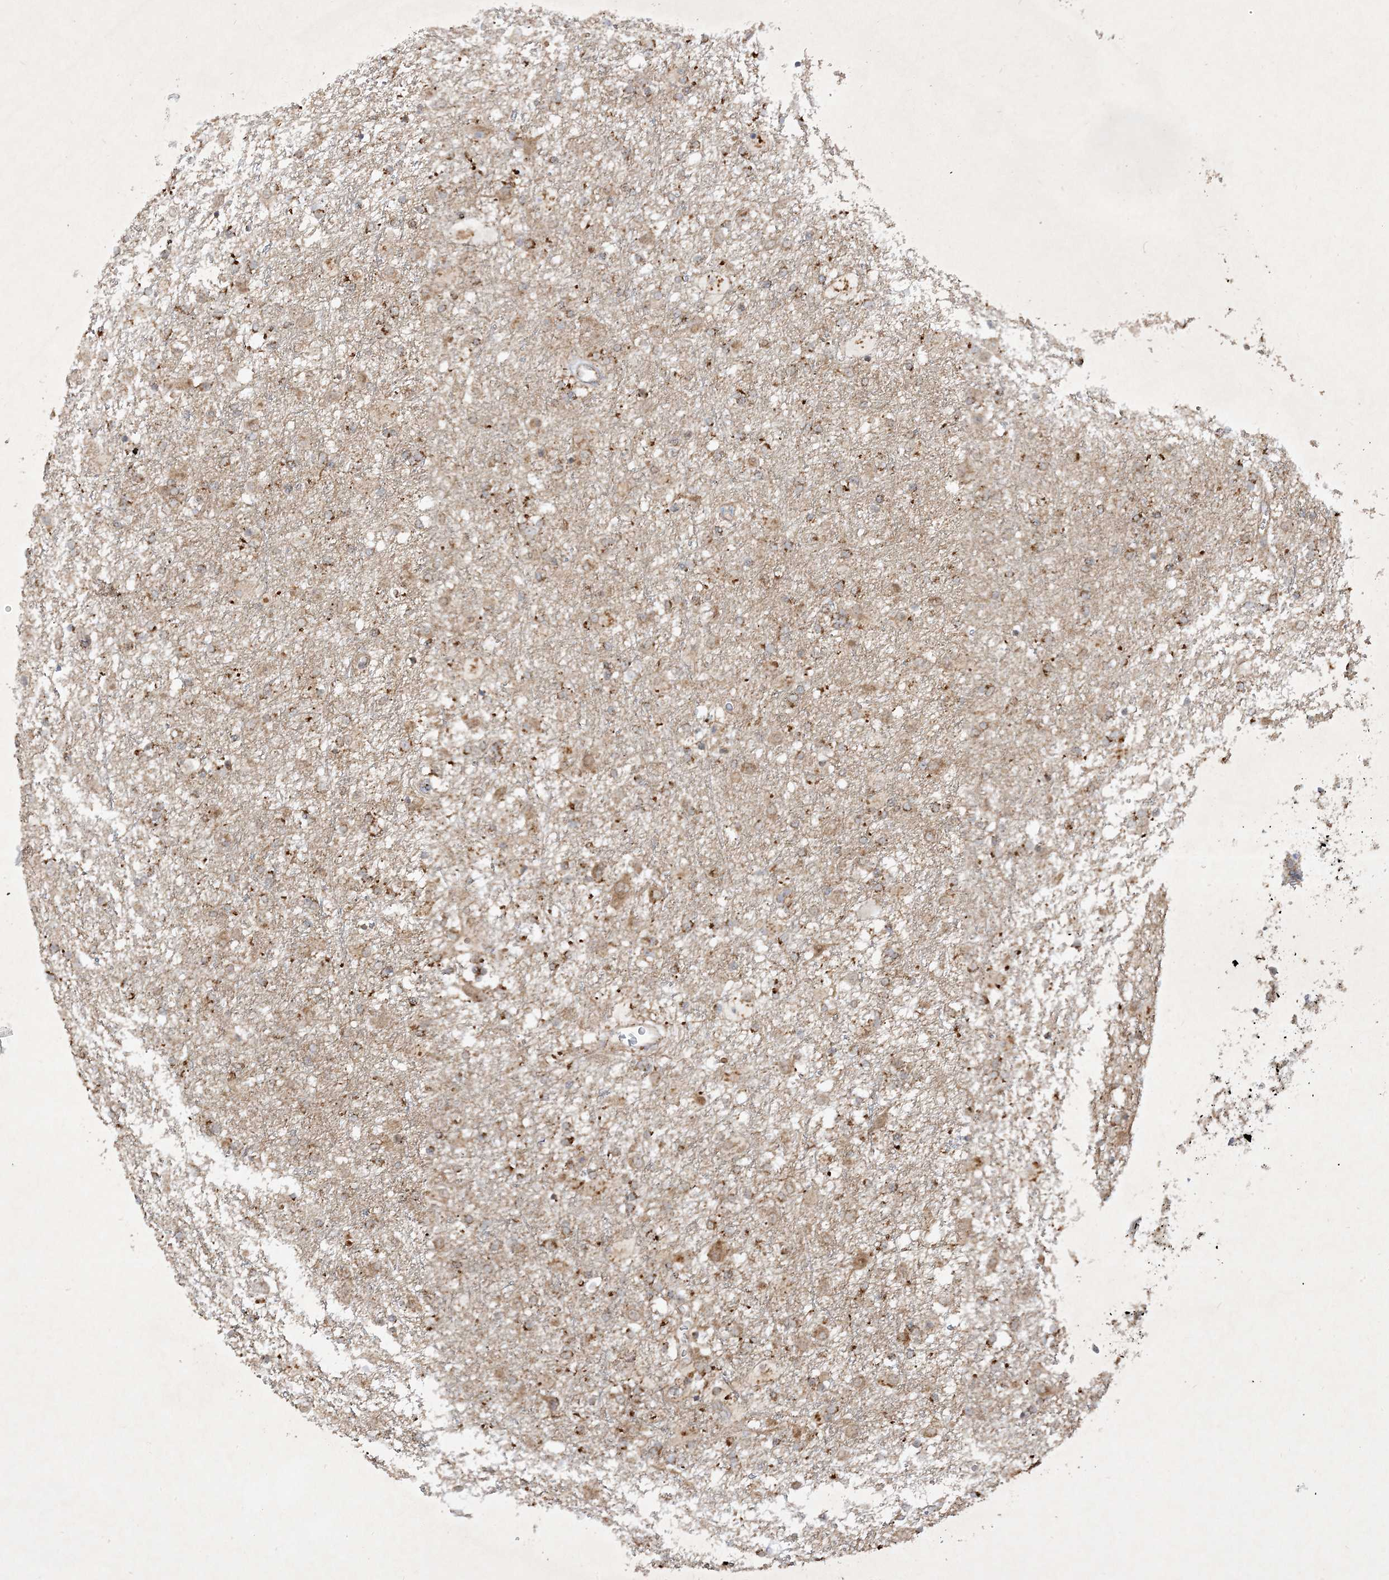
{"staining": {"intensity": "strong", "quantity": "25%-75%", "location": "cytoplasmic/membranous"}, "tissue": "glioma", "cell_type": "Tumor cells", "image_type": "cancer", "snomed": [{"axis": "morphology", "description": "Glioma, malignant, Low grade"}, {"axis": "topography", "description": "Brain"}], "caption": "Immunohistochemistry (IHC) (DAB) staining of human glioma displays strong cytoplasmic/membranous protein expression in about 25%-75% of tumor cells. (DAB = brown stain, brightfield microscopy at high magnification).", "gene": "NDUFAF3", "patient": {"sex": "male", "age": 65}}